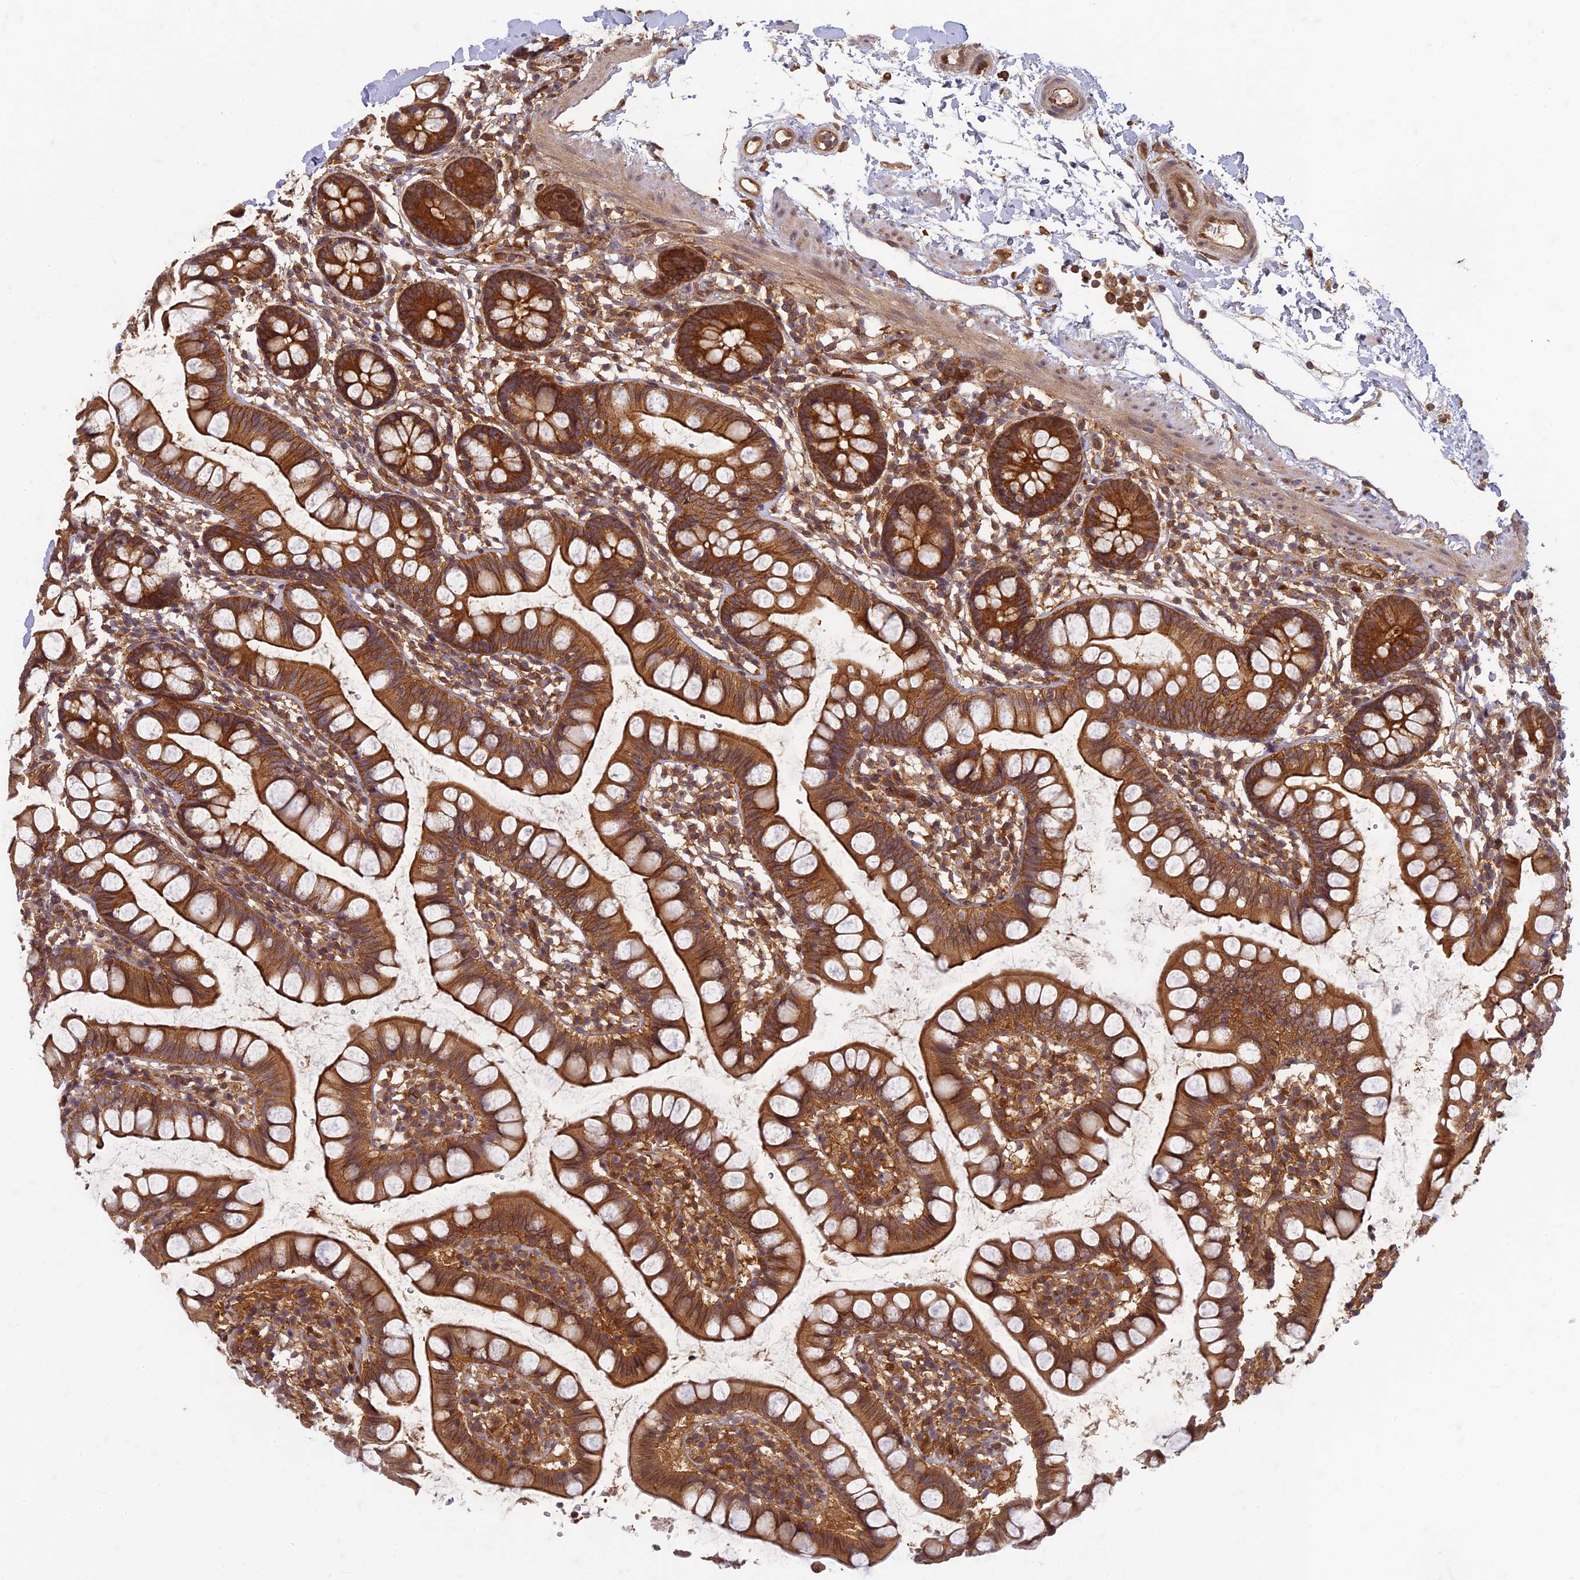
{"staining": {"intensity": "strong", "quantity": ">75%", "location": "cytoplasmic/membranous"}, "tissue": "small intestine", "cell_type": "Glandular cells", "image_type": "normal", "snomed": [{"axis": "morphology", "description": "Normal tissue, NOS"}, {"axis": "topography", "description": "Small intestine"}], "caption": "About >75% of glandular cells in normal small intestine display strong cytoplasmic/membranous protein expression as visualized by brown immunohistochemical staining.", "gene": "TCF25", "patient": {"sex": "female", "age": 84}}